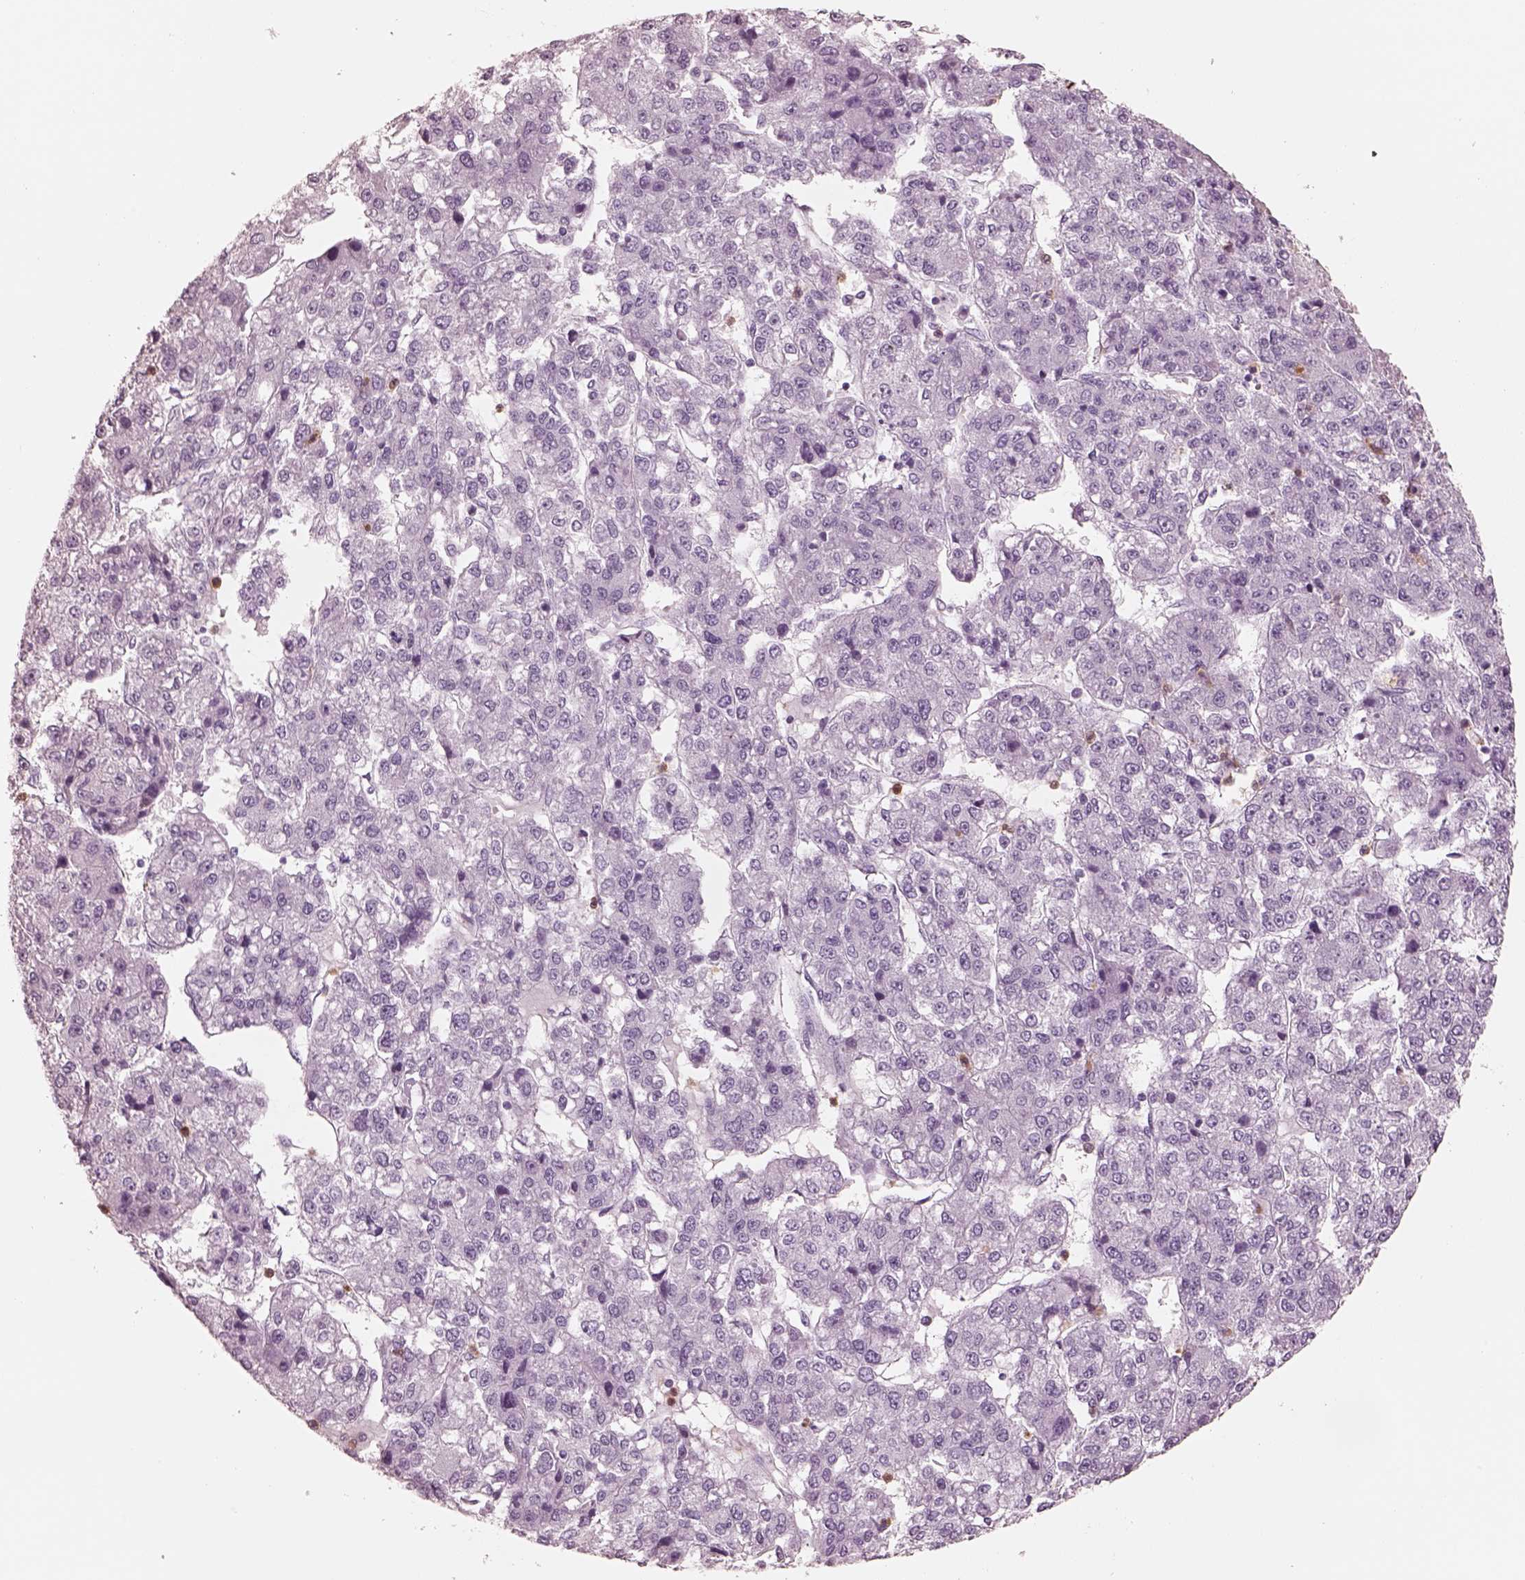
{"staining": {"intensity": "negative", "quantity": "none", "location": "none"}, "tissue": "liver cancer", "cell_type": "Tumor cells", "image_type": "cancer", "snomed": [{"axis": "morphology", "description": "Carcinoma, Hepatocellular, NOS"}, {"axis": "topography", "description": "Liver"}], "caption": "This is an immunohistochemistry (IHC) micrograph of human liver cancer. There is no positivity in tumor cells.", "gene": "ELANE", "patient": {"sex": "male", "age": 56}}